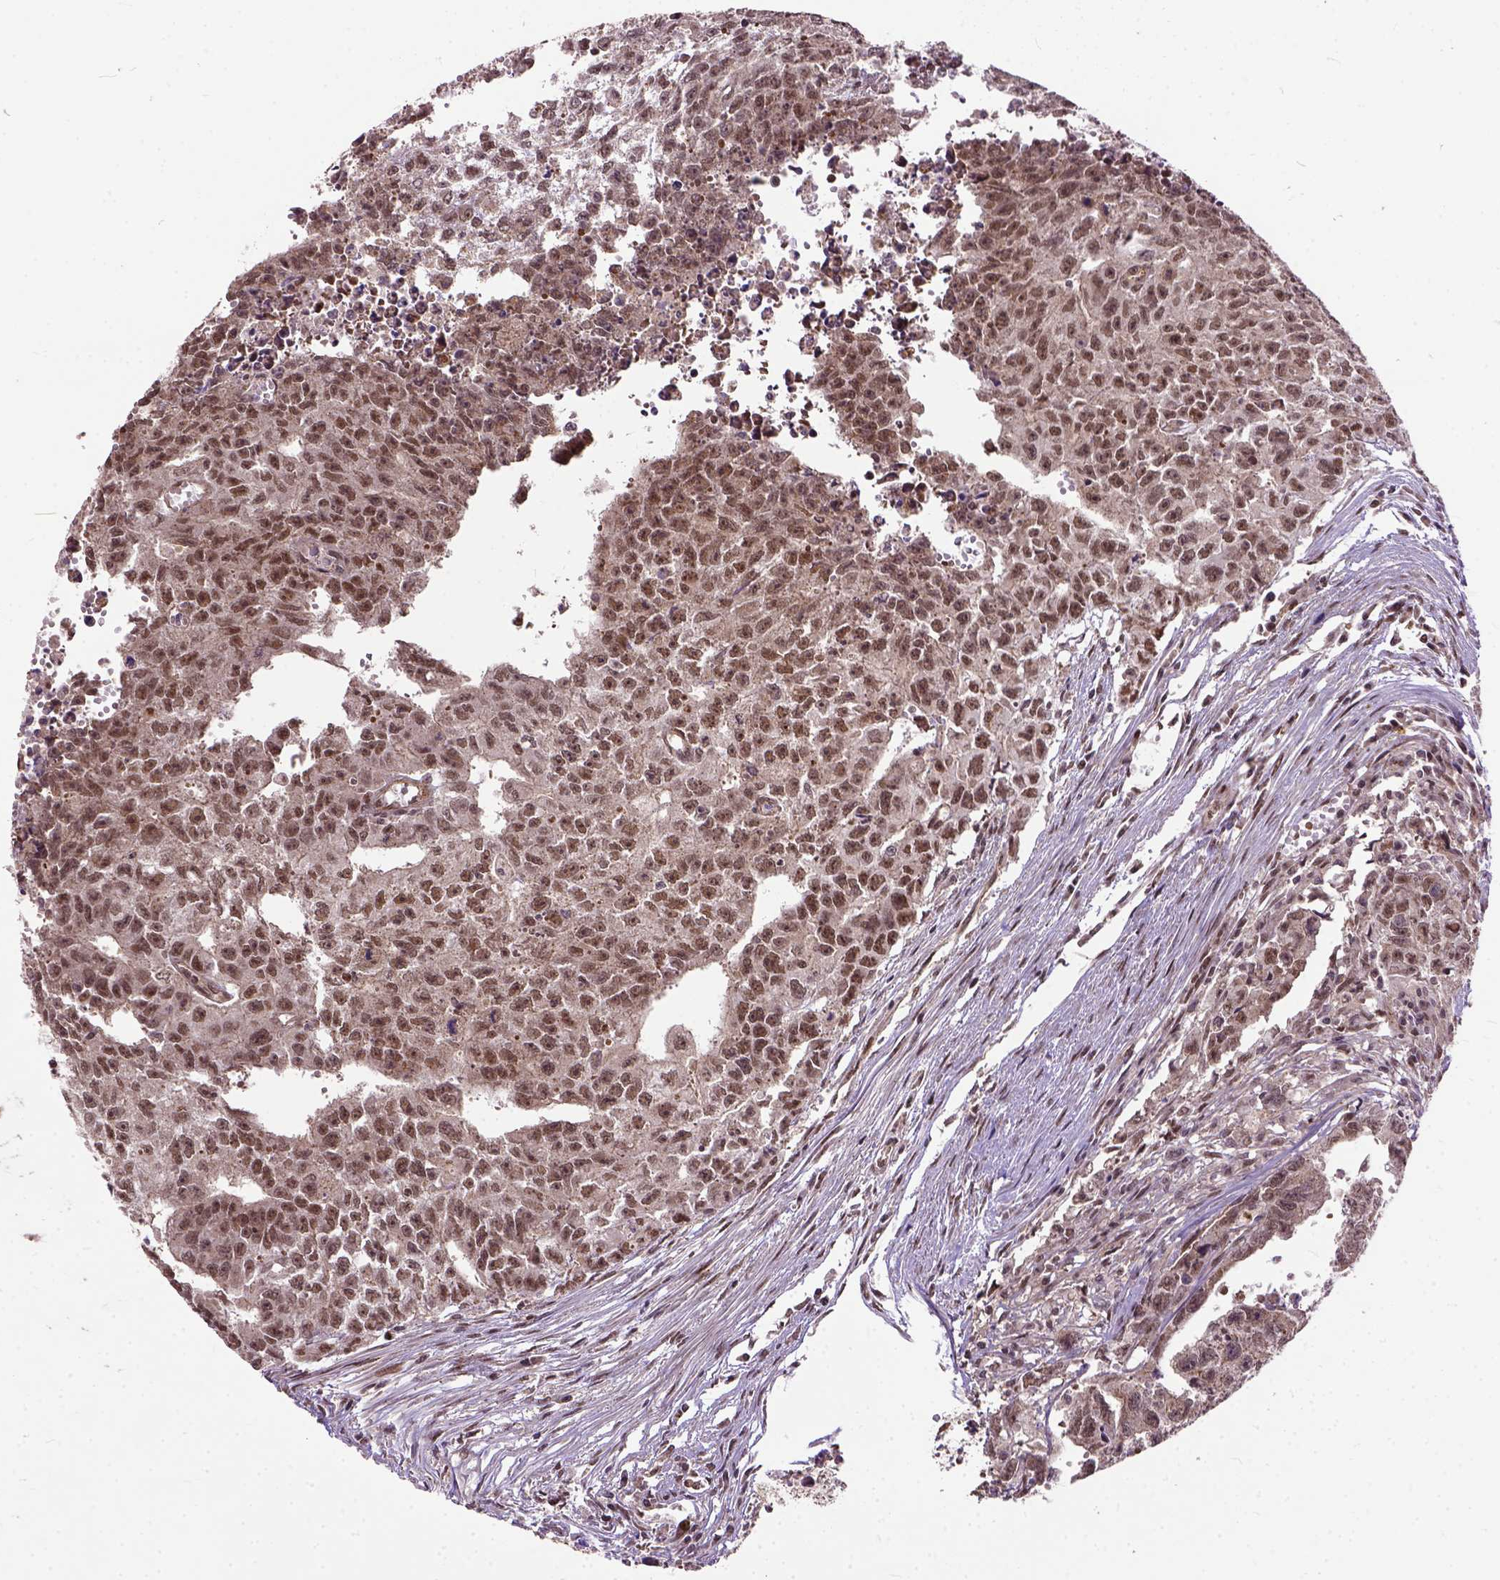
{"staining": {"intensity": "moderate", "quantity": ">75%", "location": "nuclear"}, "tissue": "testis cancer", "cell_type": "Tumor cells", "image_type": "cancer", "snomed": [{"axis": "morphology", "description": "Carcinoma, Embryonal, NOS"}, {"axis": "morphology", "description": "Teratoma, malignant, NOS"}, {"axis": "topography", "description": "Testis"}], "caption": "Human testis cancer stained with a brown dye reveals moderate nuclear positive expression in approximately >75% of tumor cells.", "gene": "ZNF630", "patient": {"sex": "male", "age": 24}}